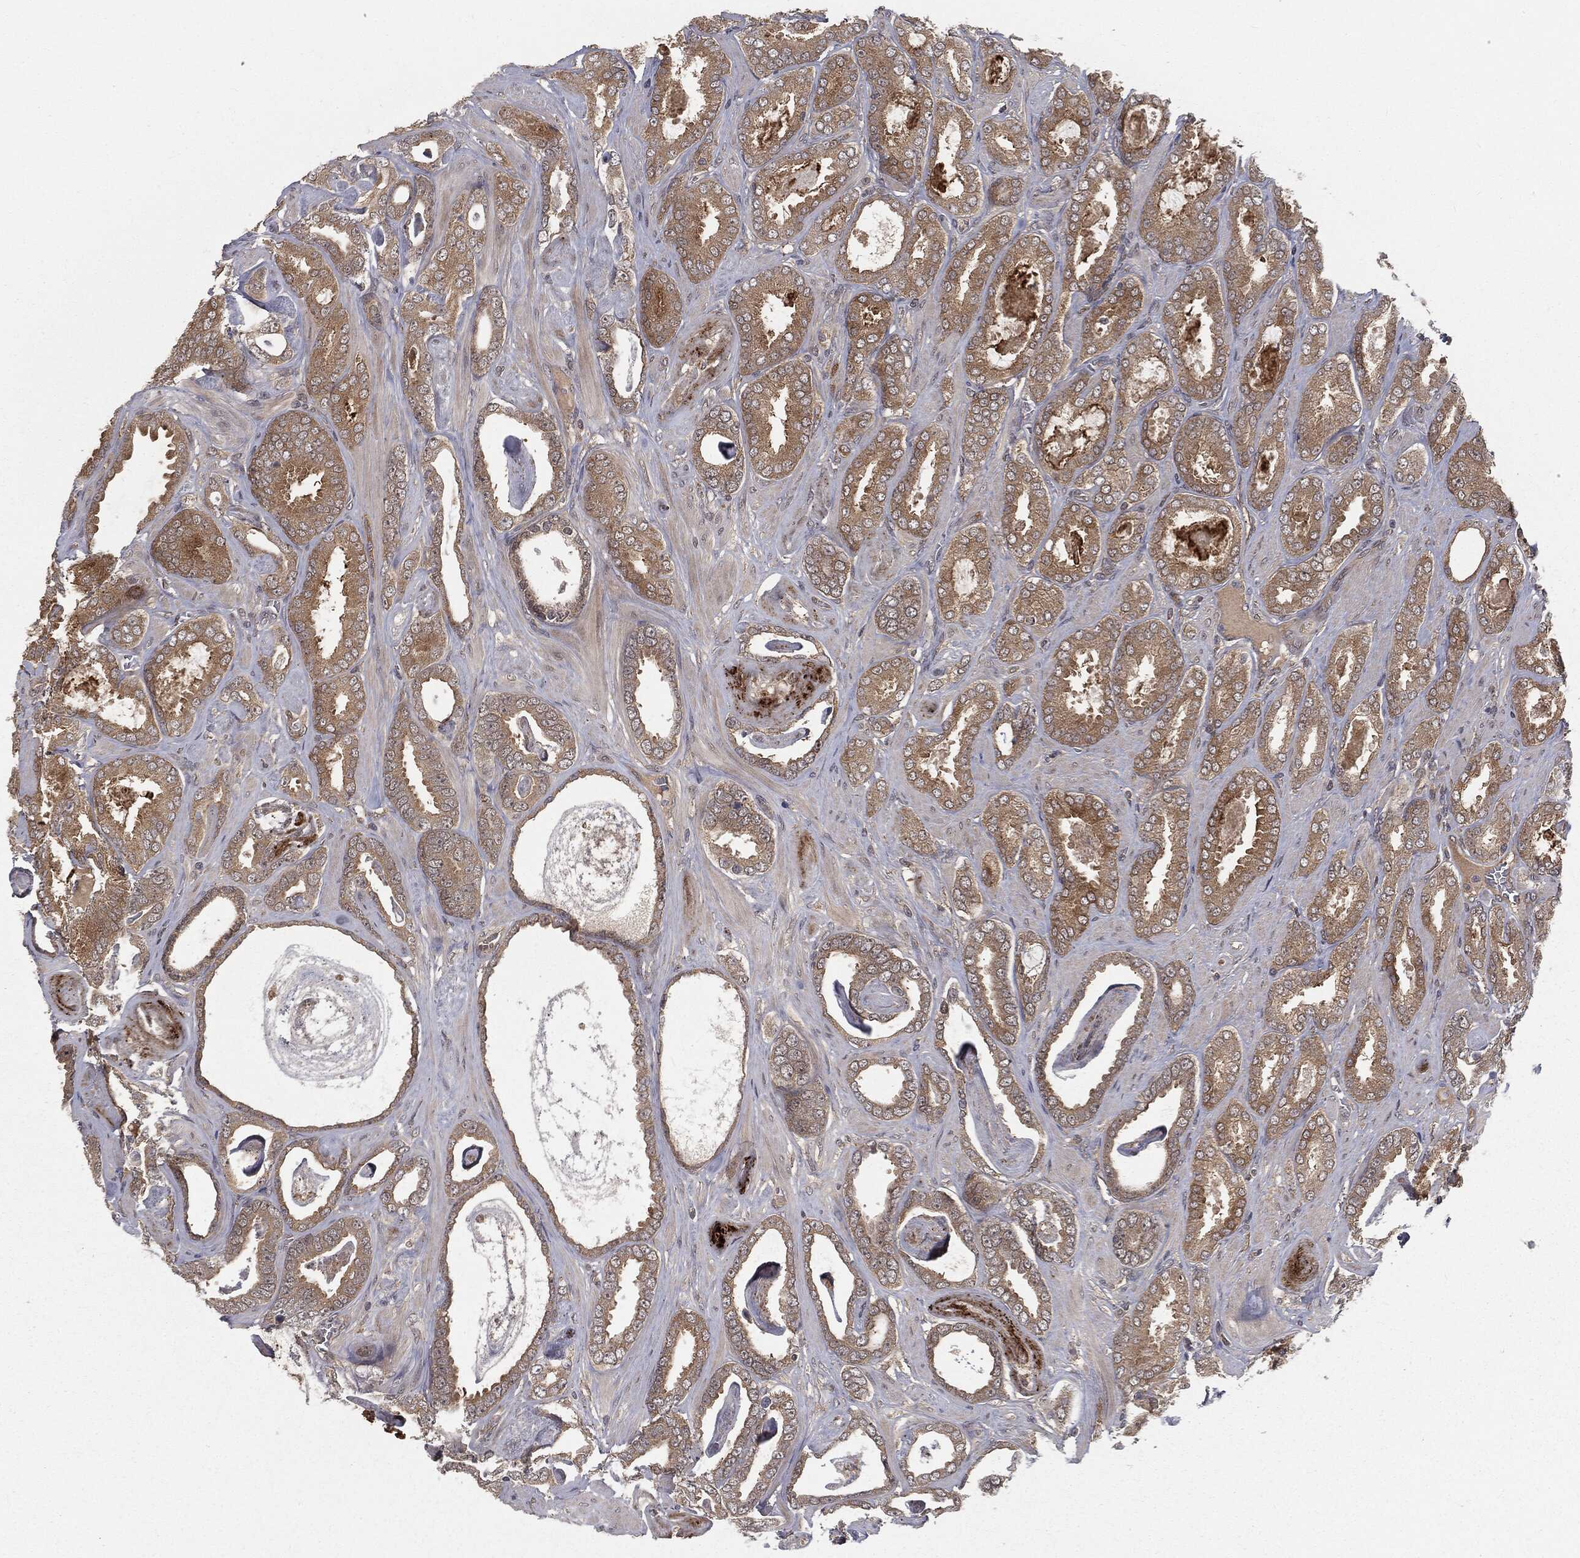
{"staining": {"intensity": "moderate", "quantity": ">75%", "location": "cytoplasmic/membranous"}, "tissue": "prostate cancer", "cell_type": "Tumor cells", "image_type": "cancer", "snomed": [{"axis": "morphology", "description": "Adenocarcinoma, High grade"}, {"axis": "topography", "description": "Prostate"}], "caption": "Immunohistochemistry staining of prostate high-grade adenocarcinoma, which exhibits medium levels of moderate cytoplasmic/membranous expression in about >75% of tumor cells indicating moderate cytoplasmic/membranous protein expression. The staining was performed using DAB (brown) for protein detection and nuclei were counterstained in hematoxylin (blue).", "gene": "FBXO7", "patient": {"sex": "male", "age": 63}}